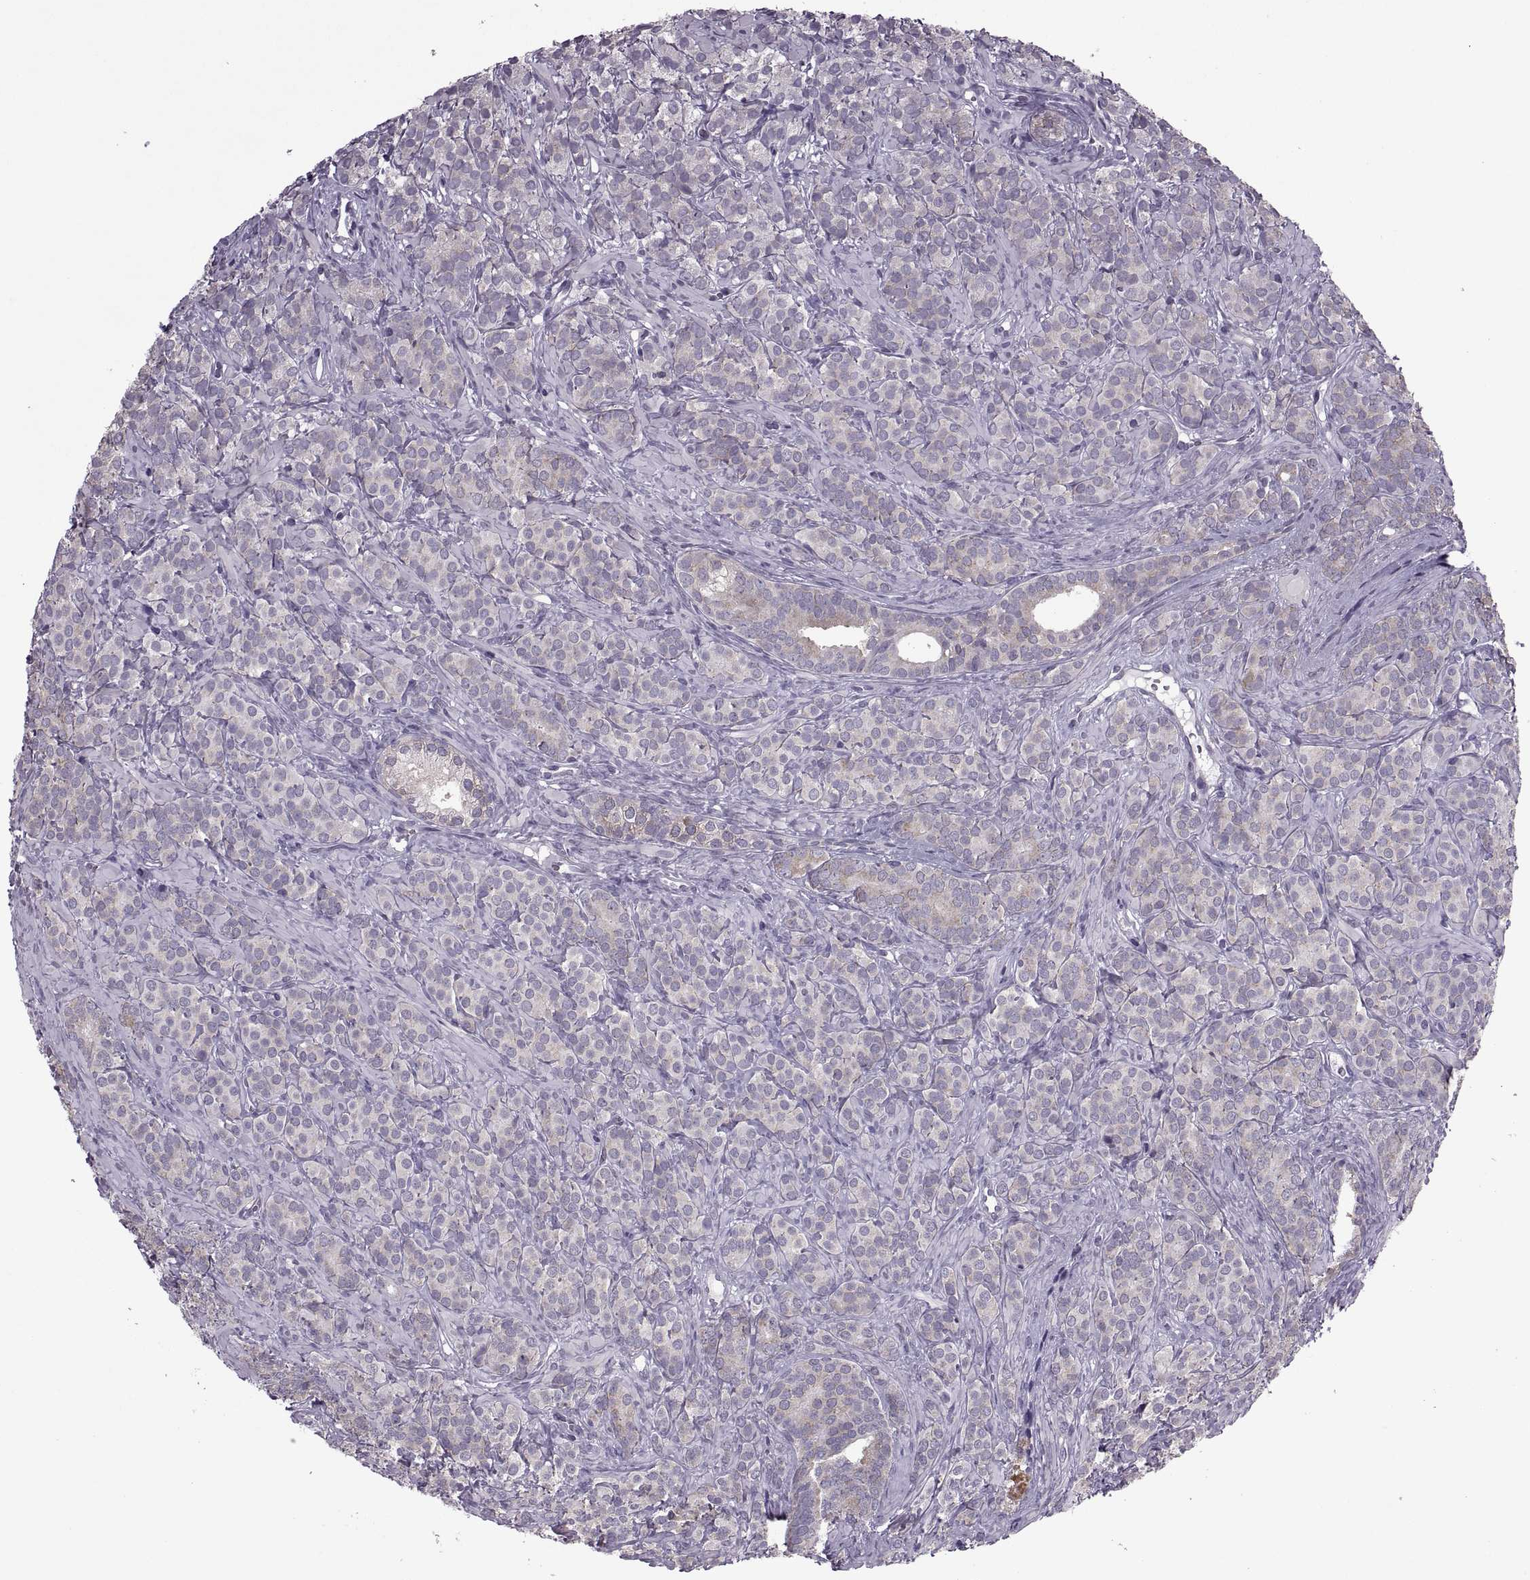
{"staining": {"intensity": "weak", "quantity": "25%-75%", "location": "cytoplasmic/membranous"}, "tissue": "prostate cancer", "cell_type": "Tumor cells", "image_type": "cancer", "snomed": [{"axis": "morphology", "description": "Adenocarcinoma, High grade"}, {"axis": "topography", "description": "Prostate"}], "caption": "A micrograph of prostate cancer stained for a protein displays weak cytoplasmic/membranous brown staining in tumor cells.", "gene": "PABPC1", "patient": {"sex": "male", "age": 84}}